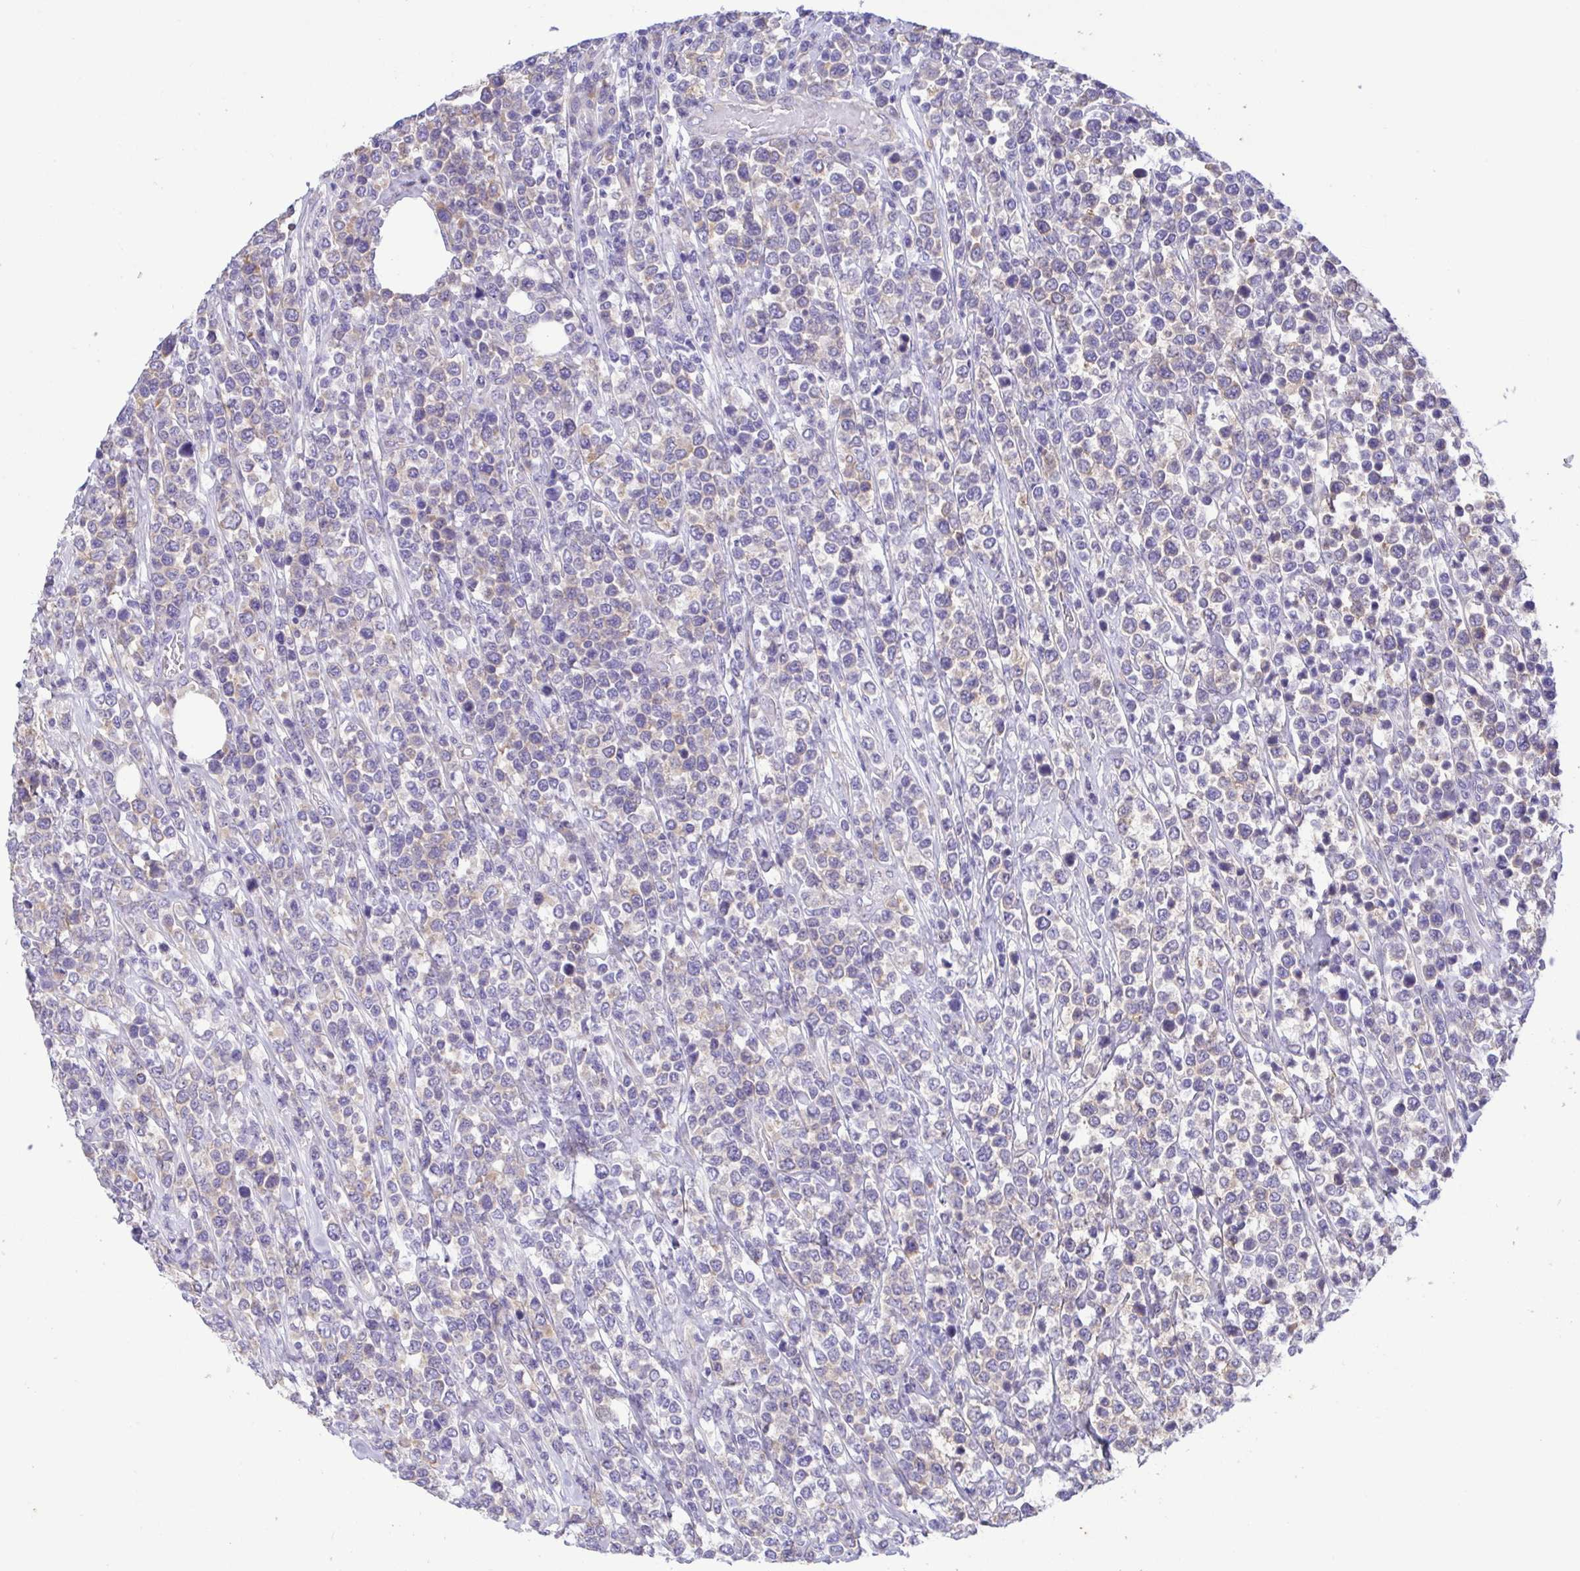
{"staining": {"intensity": "negative", "quantity": "none", "location": "none"}, "tissue": "lymphoma", "cell_type": "Tumor cells", "image_type": "cancer", "snomed": [{"axis": "morphology", "description": "Malignant lymphoma, non-Hodgkin's type, High grade"}, {"axis": "topography", "description": "Soft tissue"}], "caption": "IHC image of high-grade malignant lymphoma, non-Hodgkin's type stained for a protein (brown), which demonstrates no positivity in tumor cells.", "gene": "TNNI3", "patient": {"sex": "female", "age": 56}}